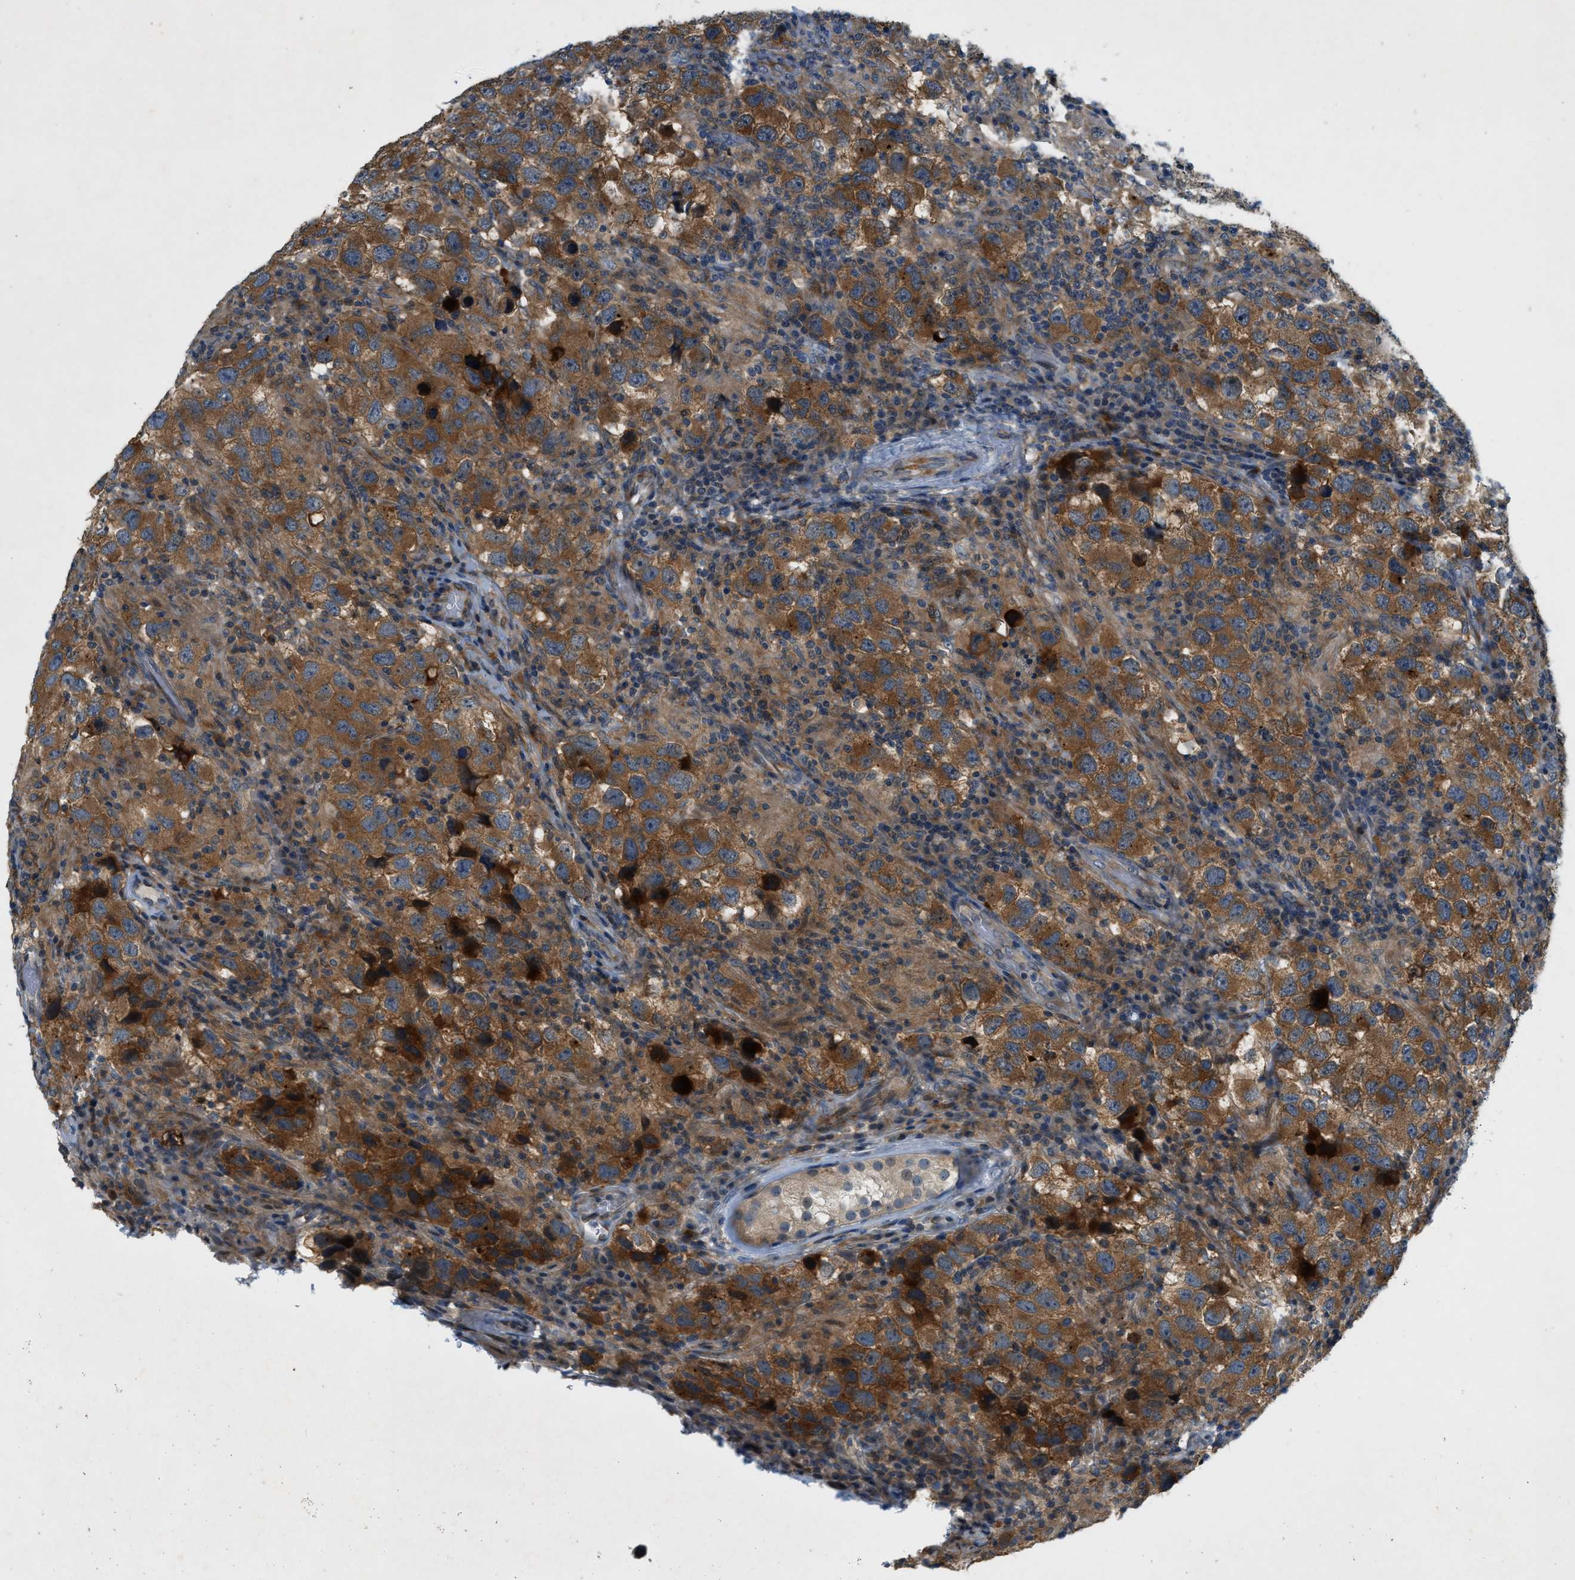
{"staining": {"intensity": "moderate", "quantity": ">75%", "location": "cytoplasmic/membranous"}, "tissue": "testis cancer", "cell_type": "Tumor cells", "image_type": "cancer", "snomed": [{"axis": "morphology", "description": "Carcinoma, Embryonal, NOS"}, {"axis": "topography", "description": "Testis"}], "caption": "Protein analysis of embryonal carcinoma (testis) tissue displays moderate cytoplasmic/membranous positivity in approximately >75% of tumor cells. The staining was performed using DAB, with brown indicating positive protein expression. Nuclei are stained blue with hematoxylin.", "gene": "PDCL3", "patient": {"sex": "male", "age": 21}}